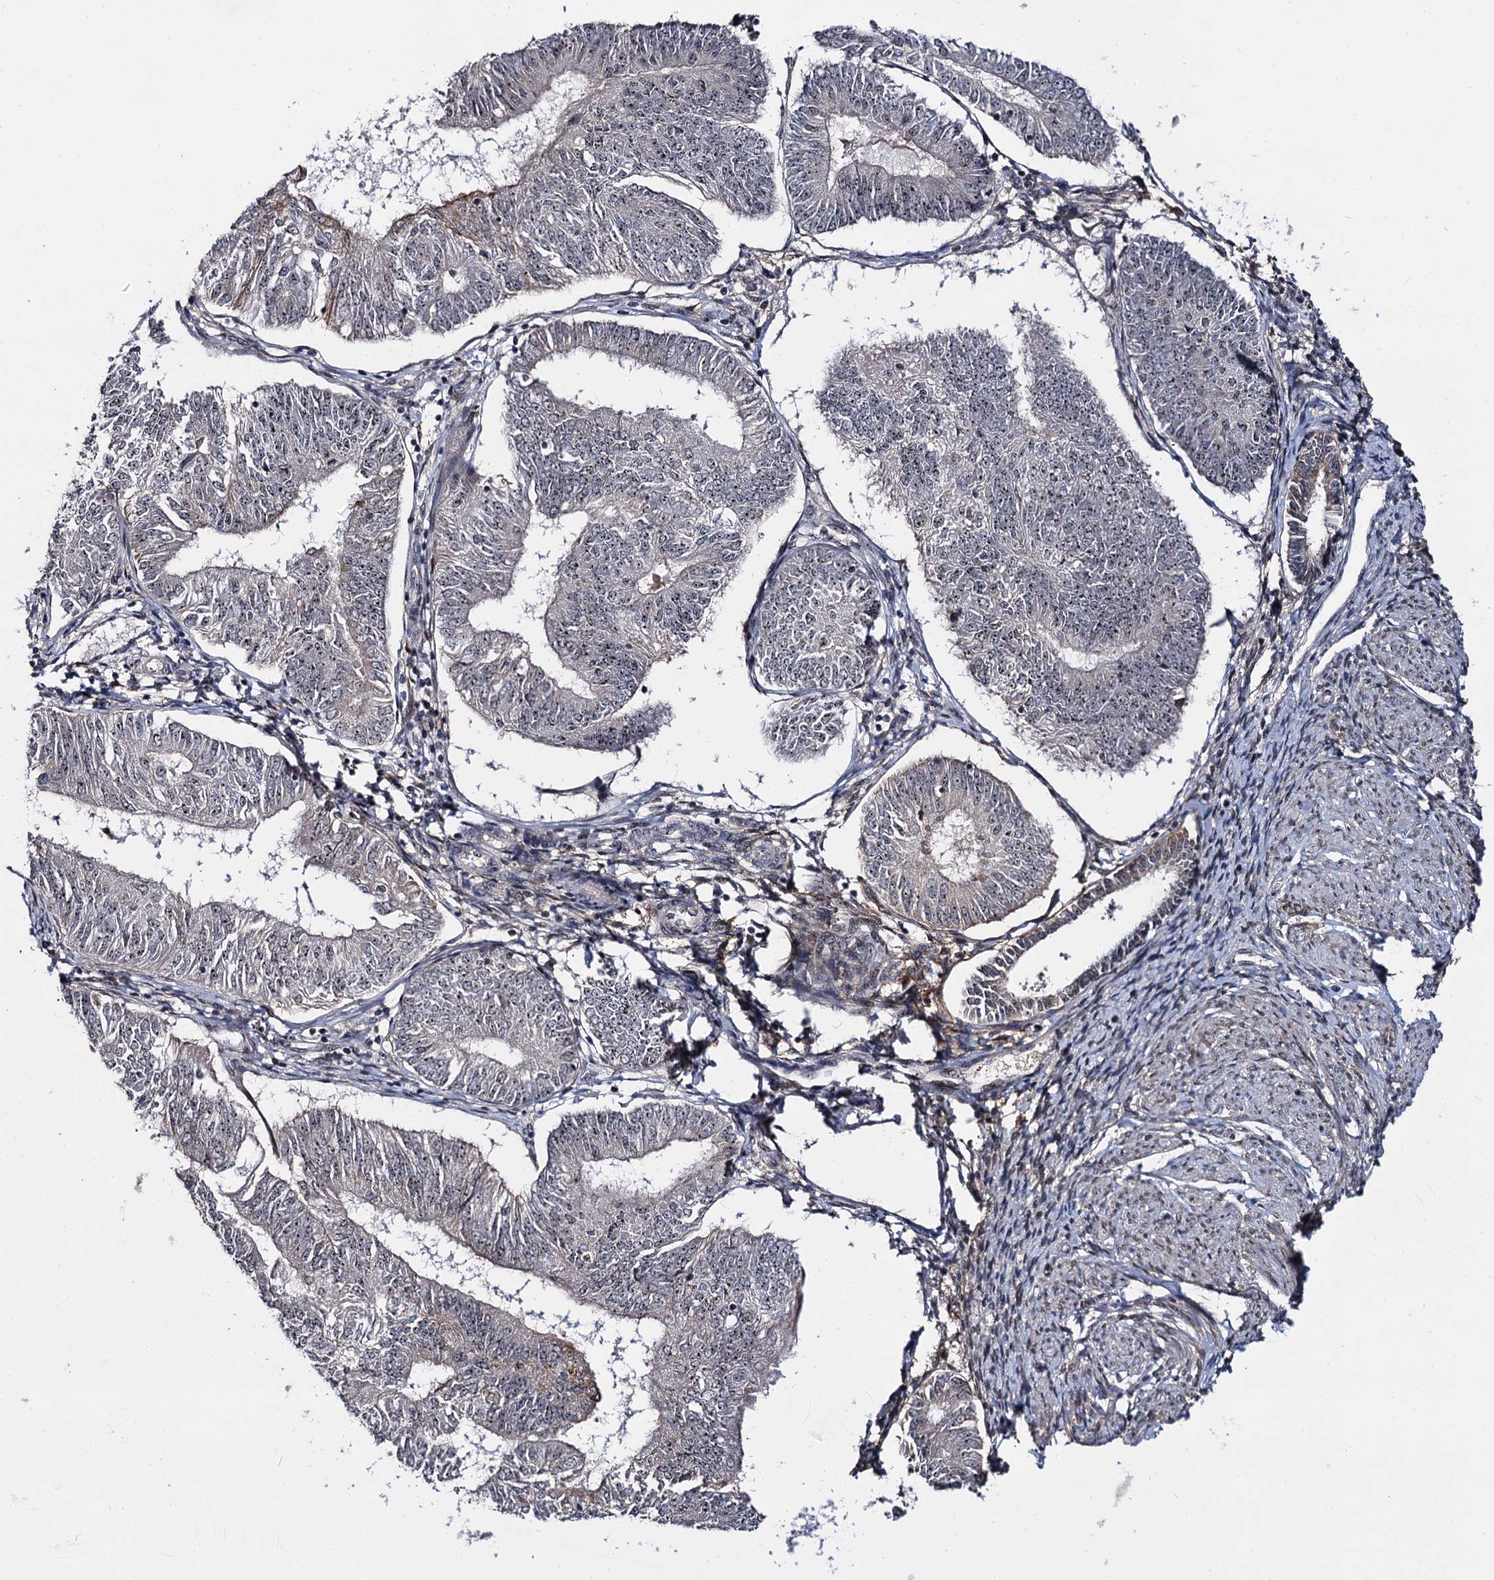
{"staining": {"intensity": "weak", "quantity": "<25%", "location": "nuclear"}, "tissue": "endometrial cancer", "cell_type": "Tumor cells", "image_type": "cancer", "snomed": [{"axis": "morphology", "description": "Adenocarcinoma, NOS"}, {"axis": "topography", "description": "Endometrium"}], "caption": "Tumor cells are negative for brown protein staining in endometrial cancer.", "gene": "SUPT20H", "patient": {"sex": "female", "age": 58}}